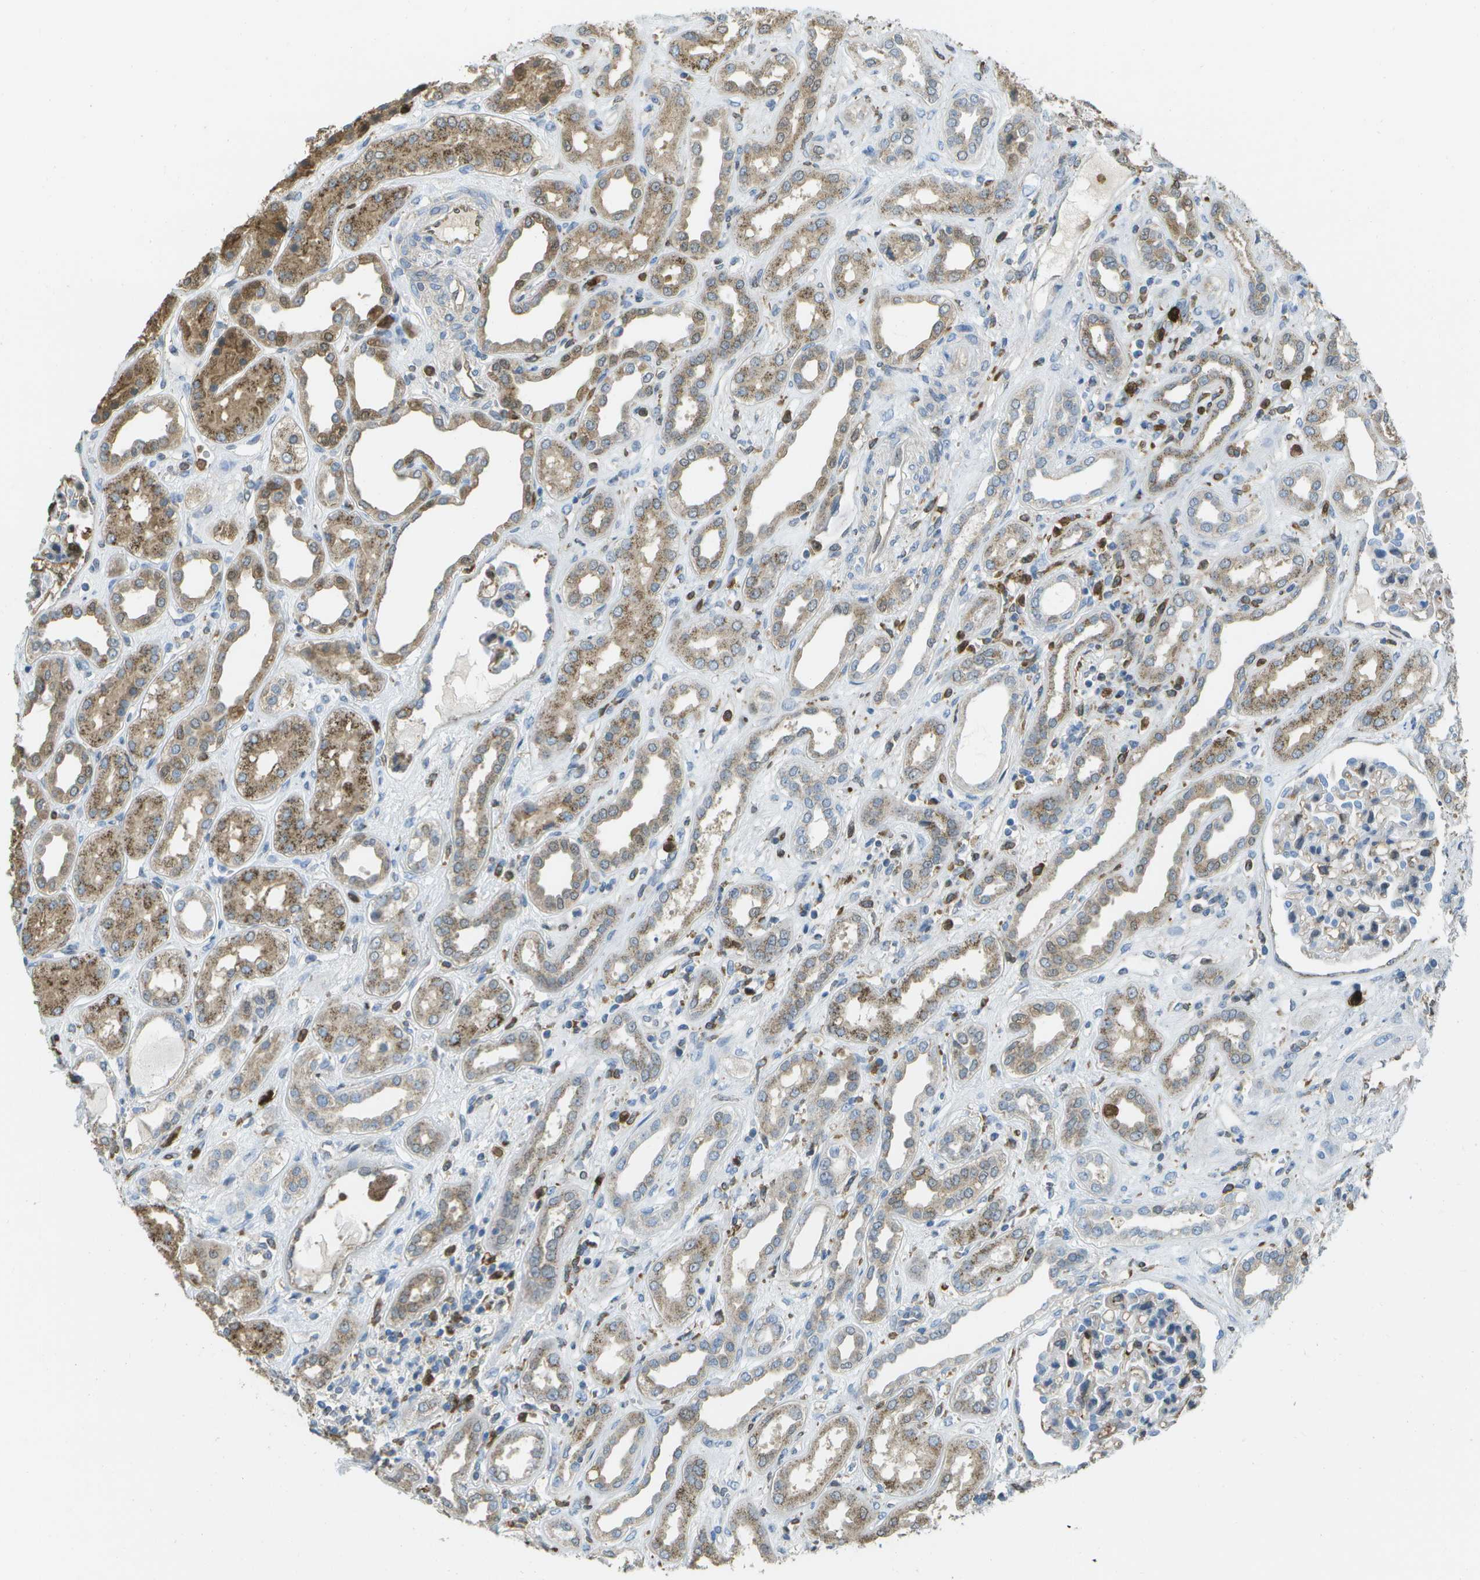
{"staining": {"intensity": "weak", "quantity": "<25%", "location": "cytoplasmic/membranous"}, "tissue": "kidney", "cell_type": "Cells in glomeruli", "image_type": "normal", "snomed": [{"axis": "morphology", "description": "Normal tissue, NOS"}, {"axis": "topography", "description": "Kidney"}], "caption": "Immunohistochemistry histopathology image of normal kidney stained for a protein (brown), which displays no expression in cells in glomeruli.", "gene": "CACHD1", "patient": {"sex": "male", "age": 59}}